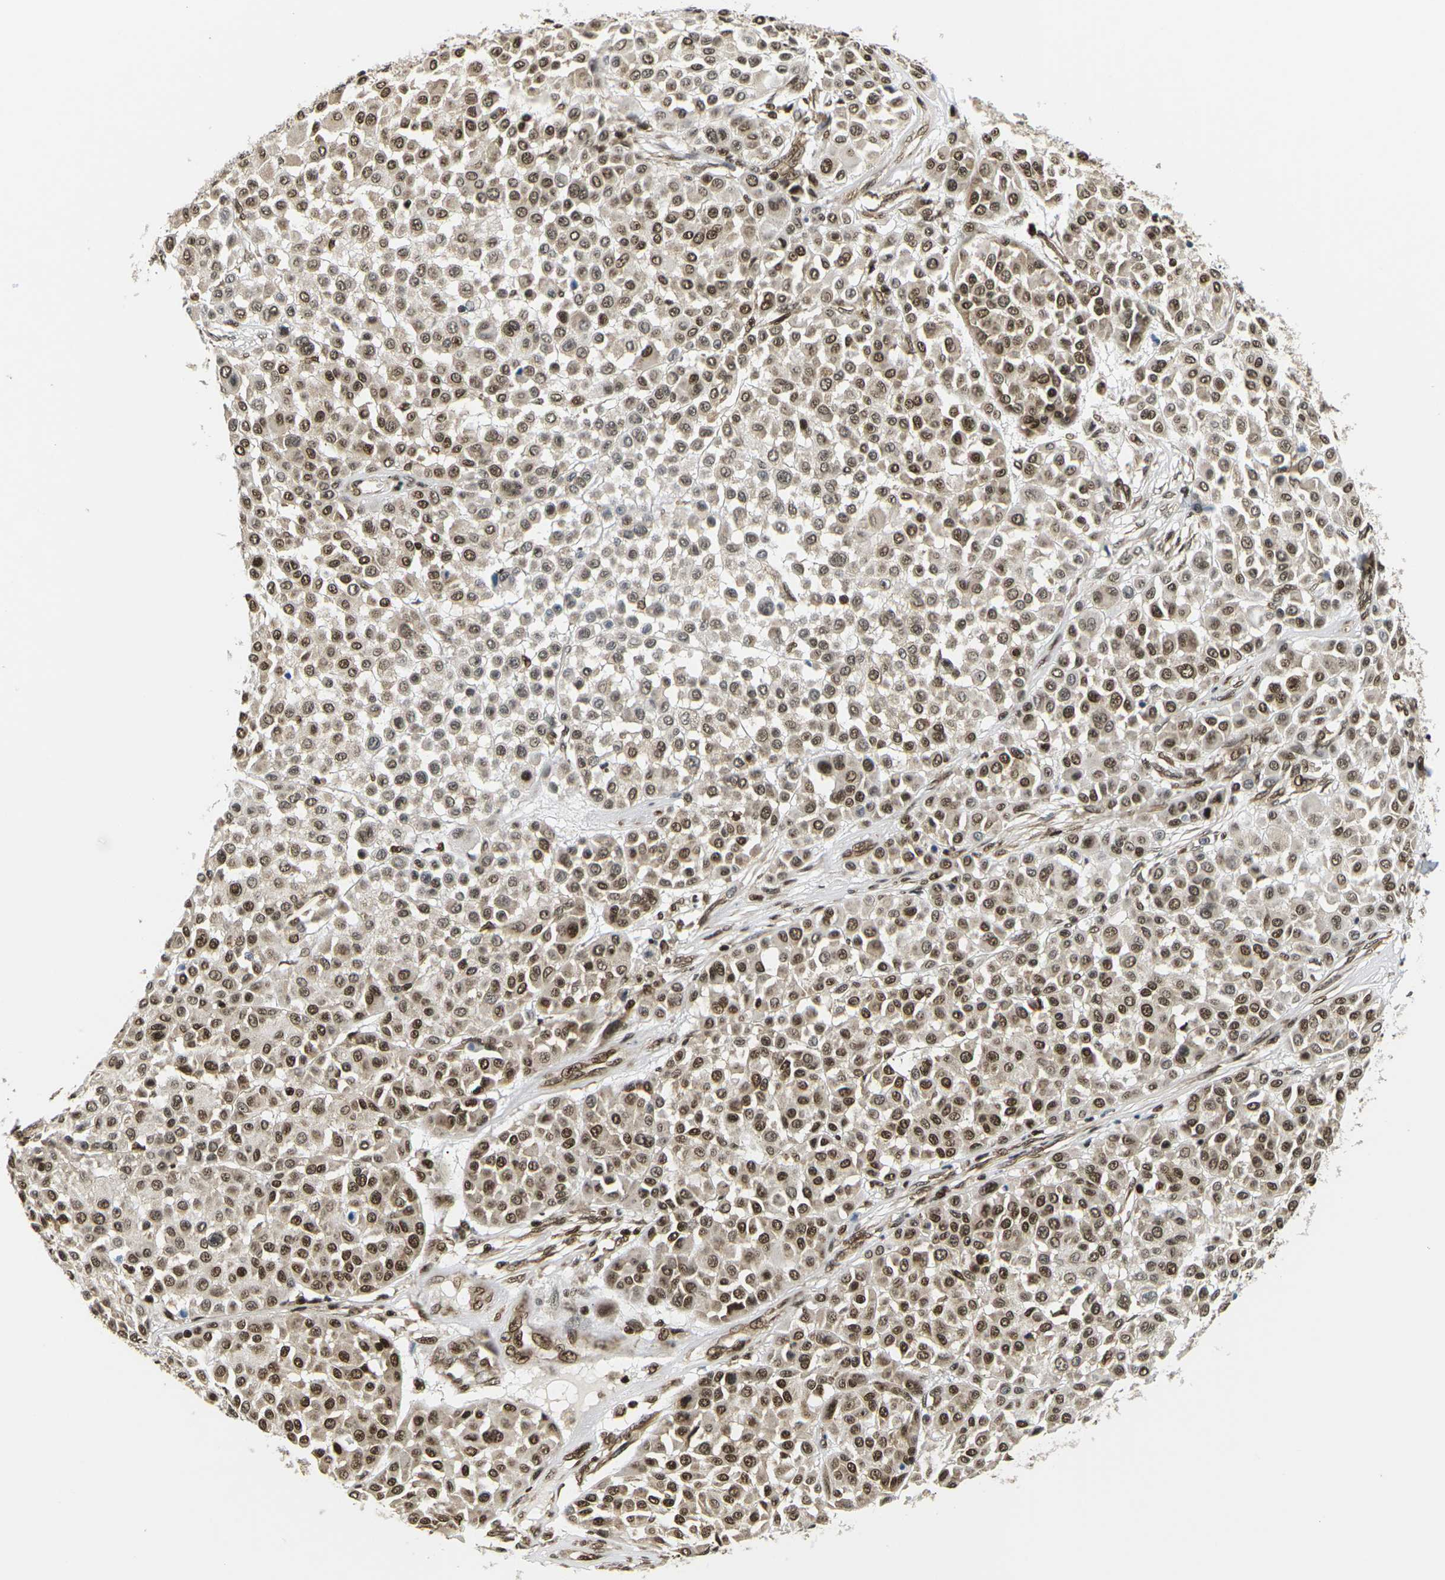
{"staining": {"intensity": "moderate", "quantity": ">75%", "location": "nuclear"}, "tissue": "melanoma", "cell_type": "Tumor cells", "image_type": "cancer", "snomed": [{"axis": "morphology", "description": "Malignant melanoma, Metastatic site"}, {"axis": "topography", "description": "Soft tissue"}], "caption": "Malignant melanoma (metastatic site) was stained to show a protein in brown. There is medium levels of moderate nuclear staining in about >75% of tumor cells.", "gene": "CELF1", "patient": {"sex": "male", "age": 41}}